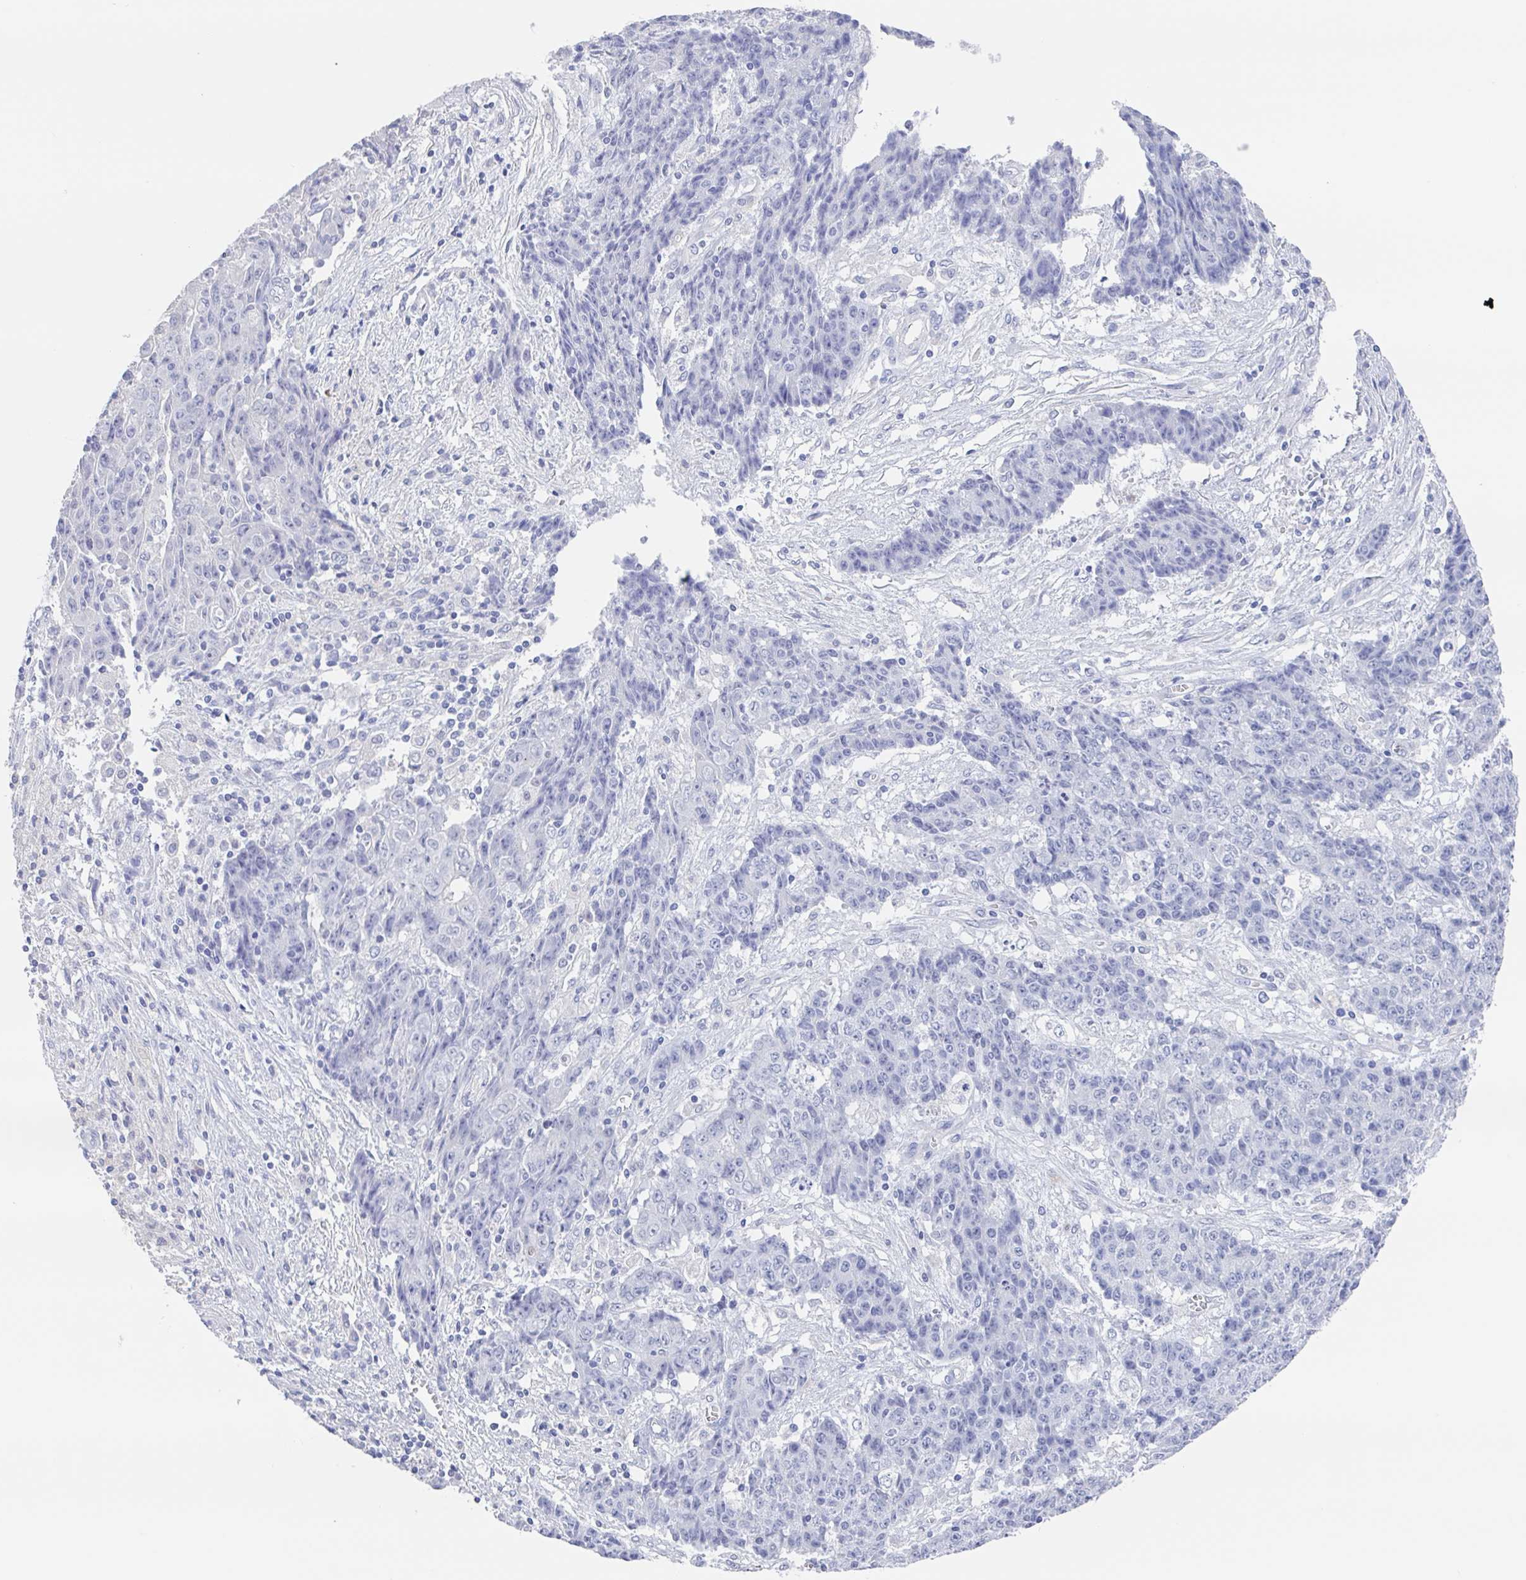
{"staining": {"intensity": "negative", "quantity": "none", "location": "none"}, "tissue": "ovarian cancer", "cell_type": "Tumor cells", "image_type": "cancer", "snomed": [{"axis": "morphology", "description": "Carcinoma, endometroid"}, {"axis": "topography", "description": "Ovary"}], "caption": "Immunohistochemical staining of ovarian cancer exhibits no significant staining in tumor cells. (Stains: DAB (3,3'-diaminobenzidine) immunohistochemistry (IHC) with hematoxylin counter stain, Microscopy: brightfield microscopy at high magnification).", "gene": "NOXRED1", "patient": {"sex": "female", "age": 42}}